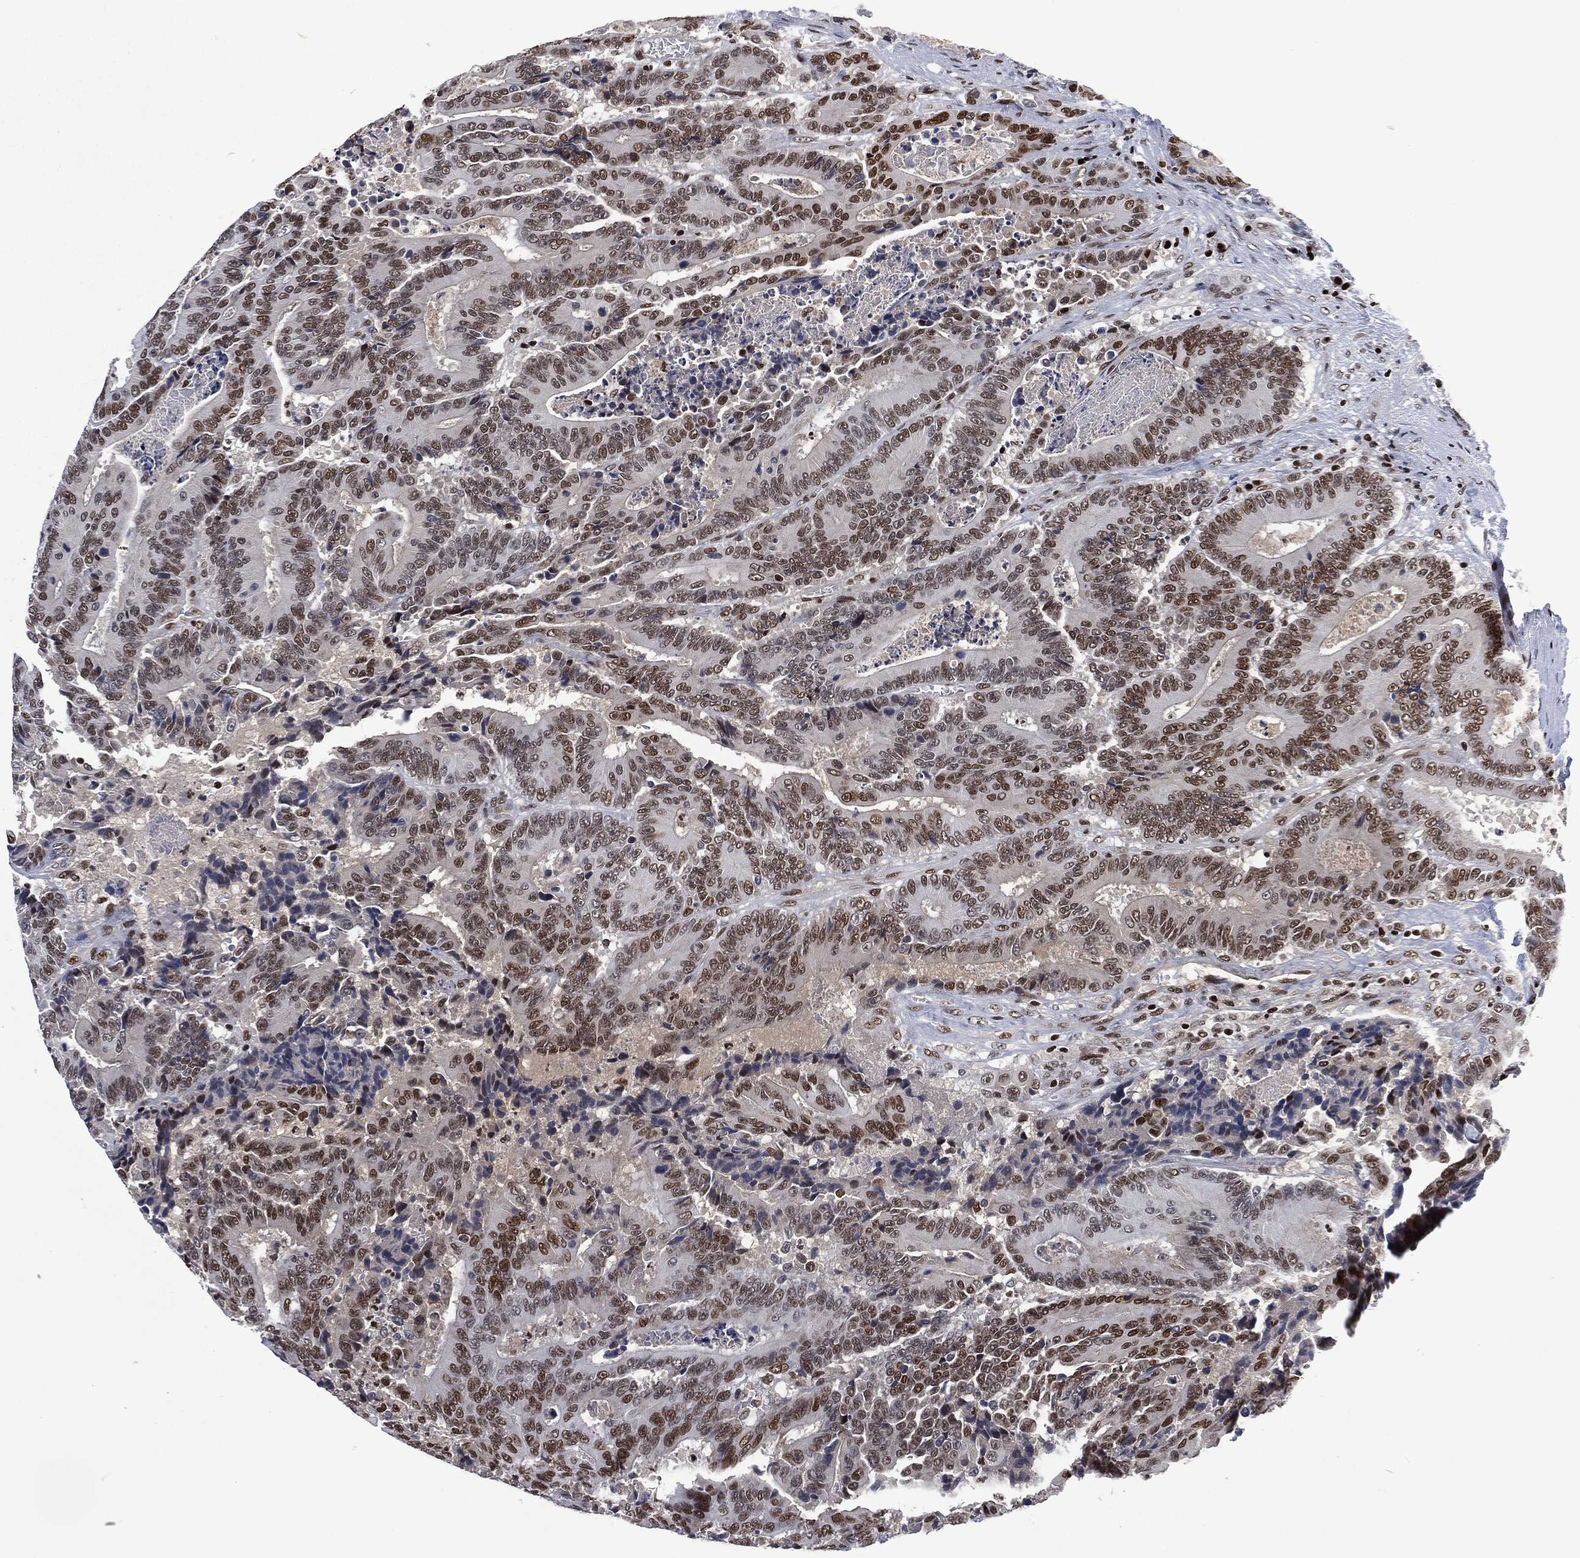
{"staining": {"intensity": "strong", "quantity": "<25%", "location": "nuclear"}, "tissue": "colorectal cancer", "cell_type": "Tumor cells", "image_type": "cancer", "snomed": [{"axis": "morphology", "description": "Adenocarcinoma, NOS"}, {"axis": "topography", "description": "Colon"}], "caption": "Colorectal cancer stained with DAB (3,3'-diaminobenzidine) IHC exhibits medium levels of strong nuclear expression in about <25% of tumor cells.", "gene": "DCPS", "patient": {"sex": "male", "age": 83}}